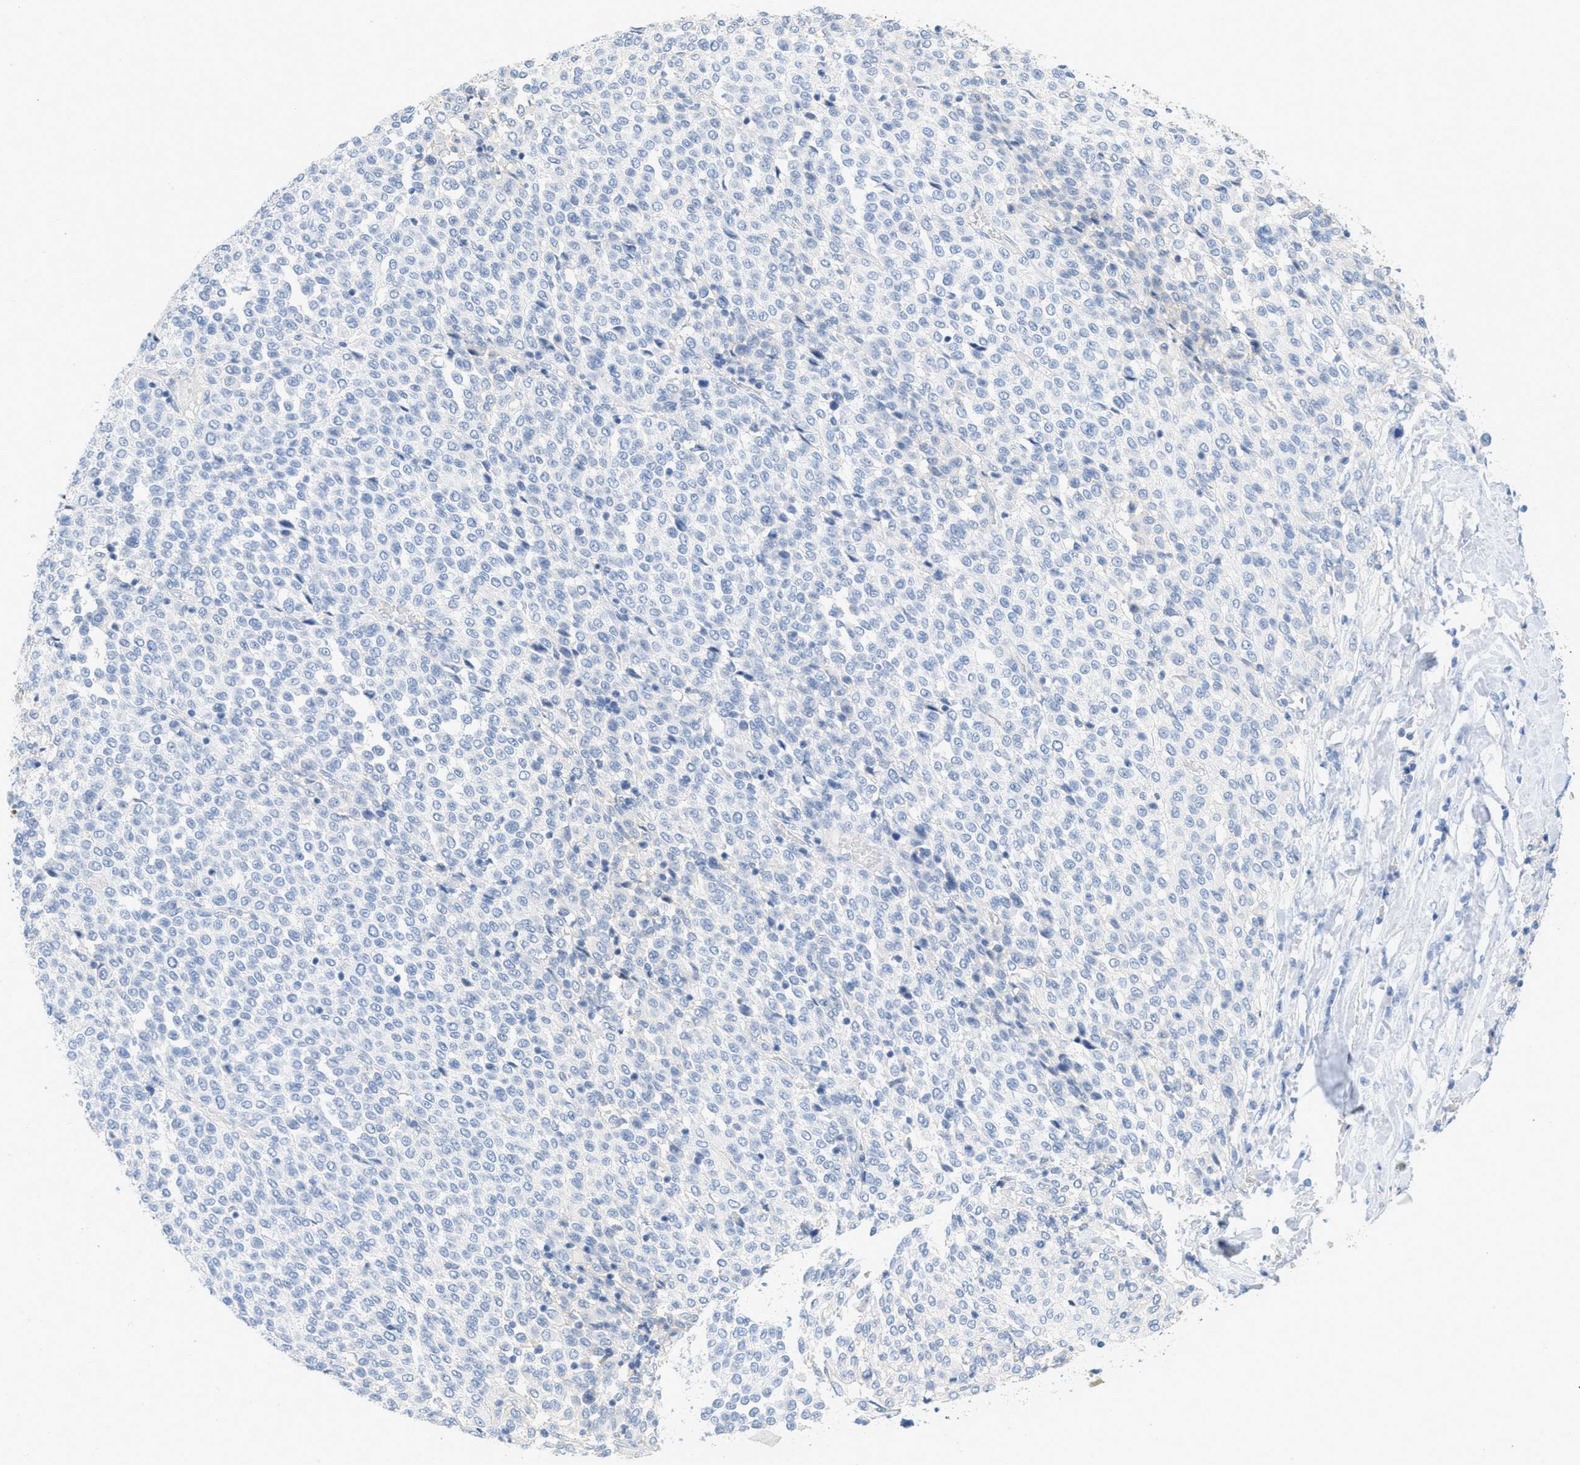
{"staining": {"intensity": "negative", "quantity": "none", "location": "none"}, "tissue": "melanoma", "cell_type": "Tumor cells", "image_type": "cancer", "snomed": [{"axis": "morphology", "description": "Malignant melanoma, Metastatic site"}, {"axis": "topography", "description": "Pancreas"}], "caption": "A micrograph of human melanoma is negative for staining in tumor cells. The staining was performed using DAB (3,3'-diaminobenzidine) to visualize the protein expression in brown, while the nuclei were stained in blue with hematoxylin (Magnification: 20x).", "gene": "PAPPA", "patient": {"sex": "female", "age": 30}}